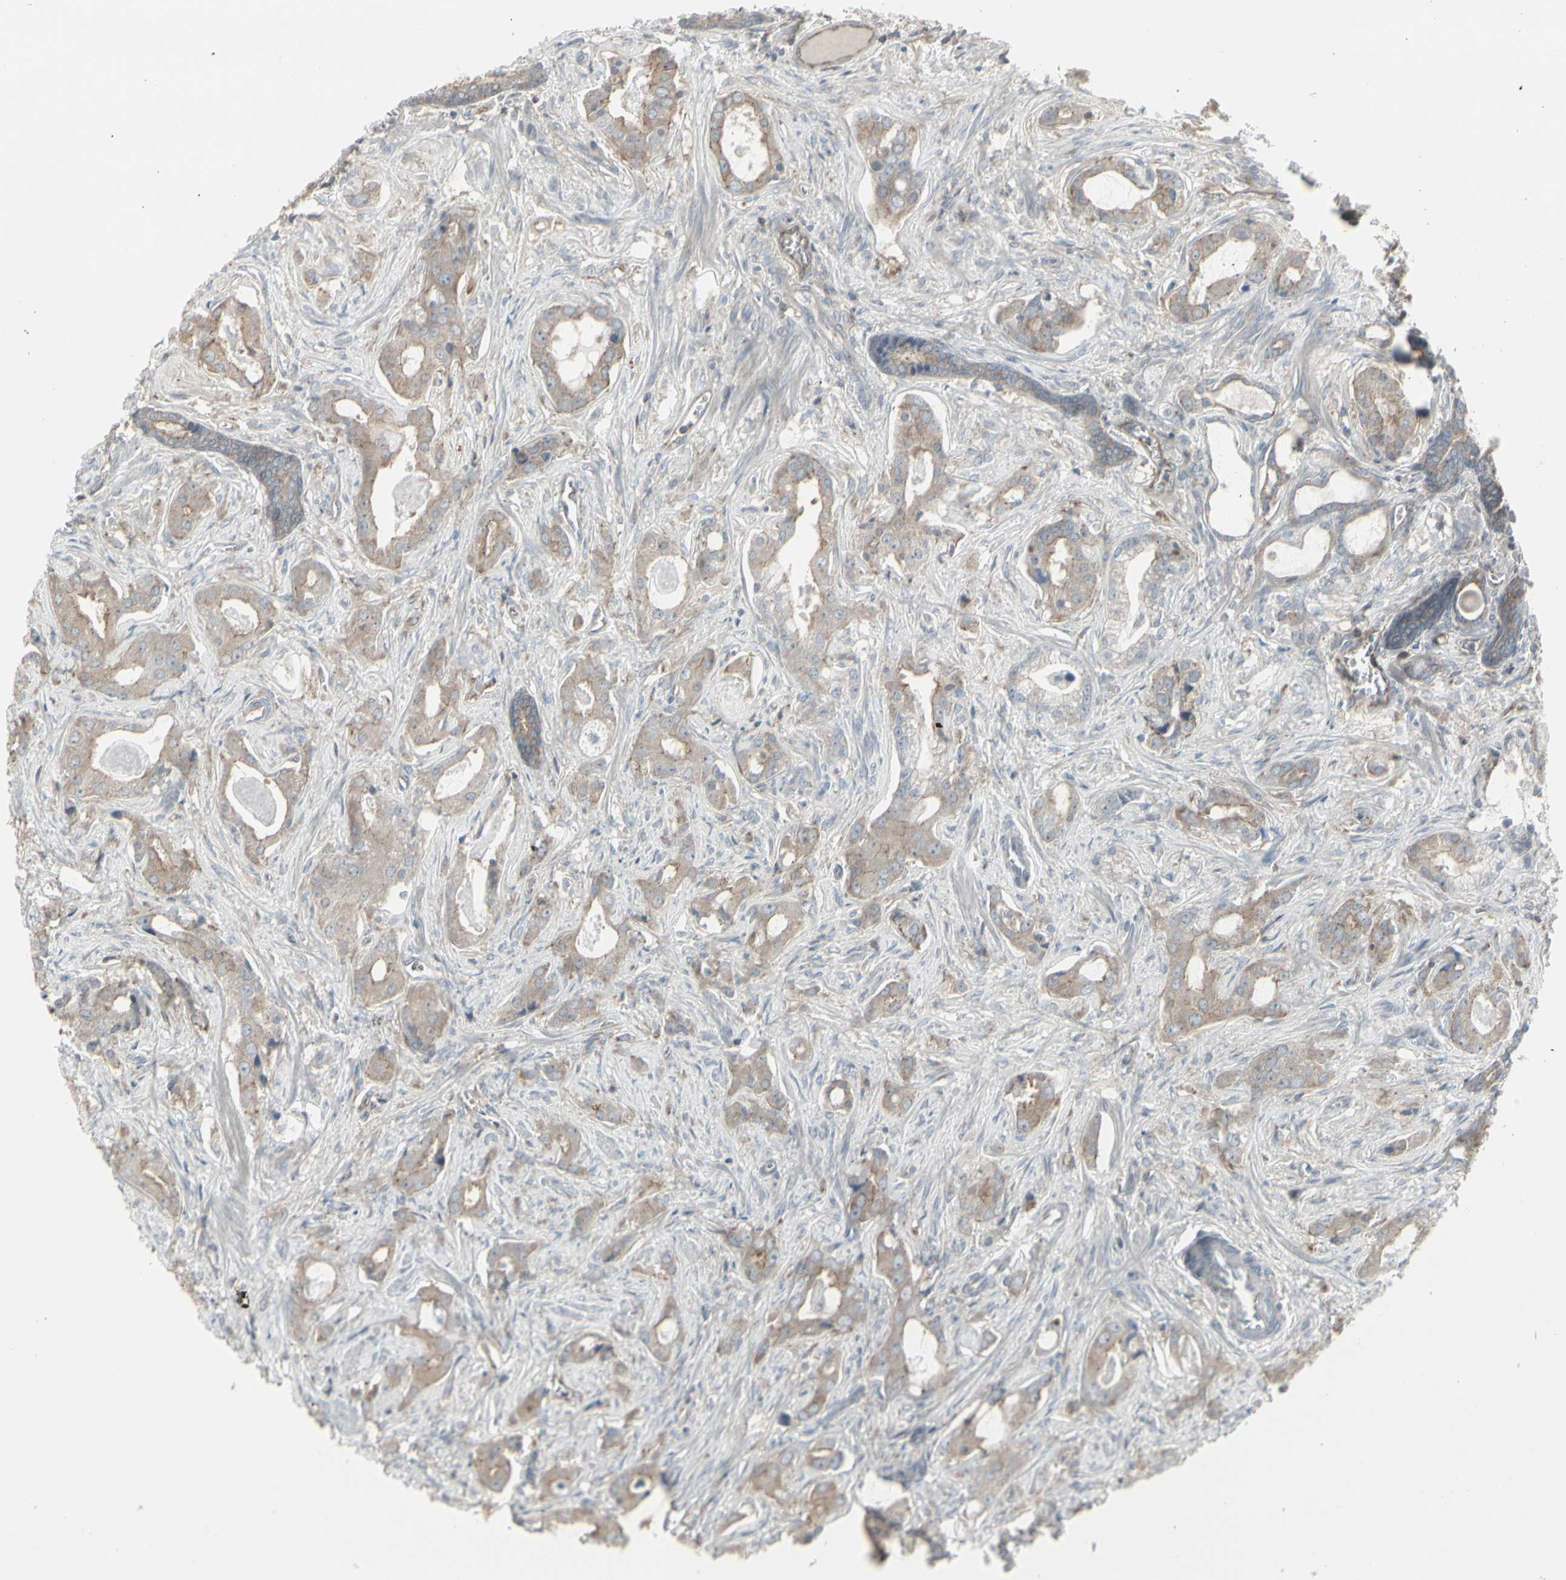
{"staining": {"intensity": "weak", "quantity": ">75%", "location": "cytoplasmic/membranous"}, "tissue": "prostate cancer", "cell_type": "Tumor cells", "image_type": "cancer", "snomed": [{"axis": "morphology", "description": "Adenocarcinoma, Low grade"}, {"axis": "topography", "description": "Prostate"}], "caption": "Protein expression by immunohistochemistry shows weak cytoplasmic/membranous positivity in approximately >75% of tumor cells in prostate cancer. (DAB IHC, brown staining for protein, blue staining for nuclei).", "gene": "EPS15", "patient": {"sex": "male", "age": 59}}